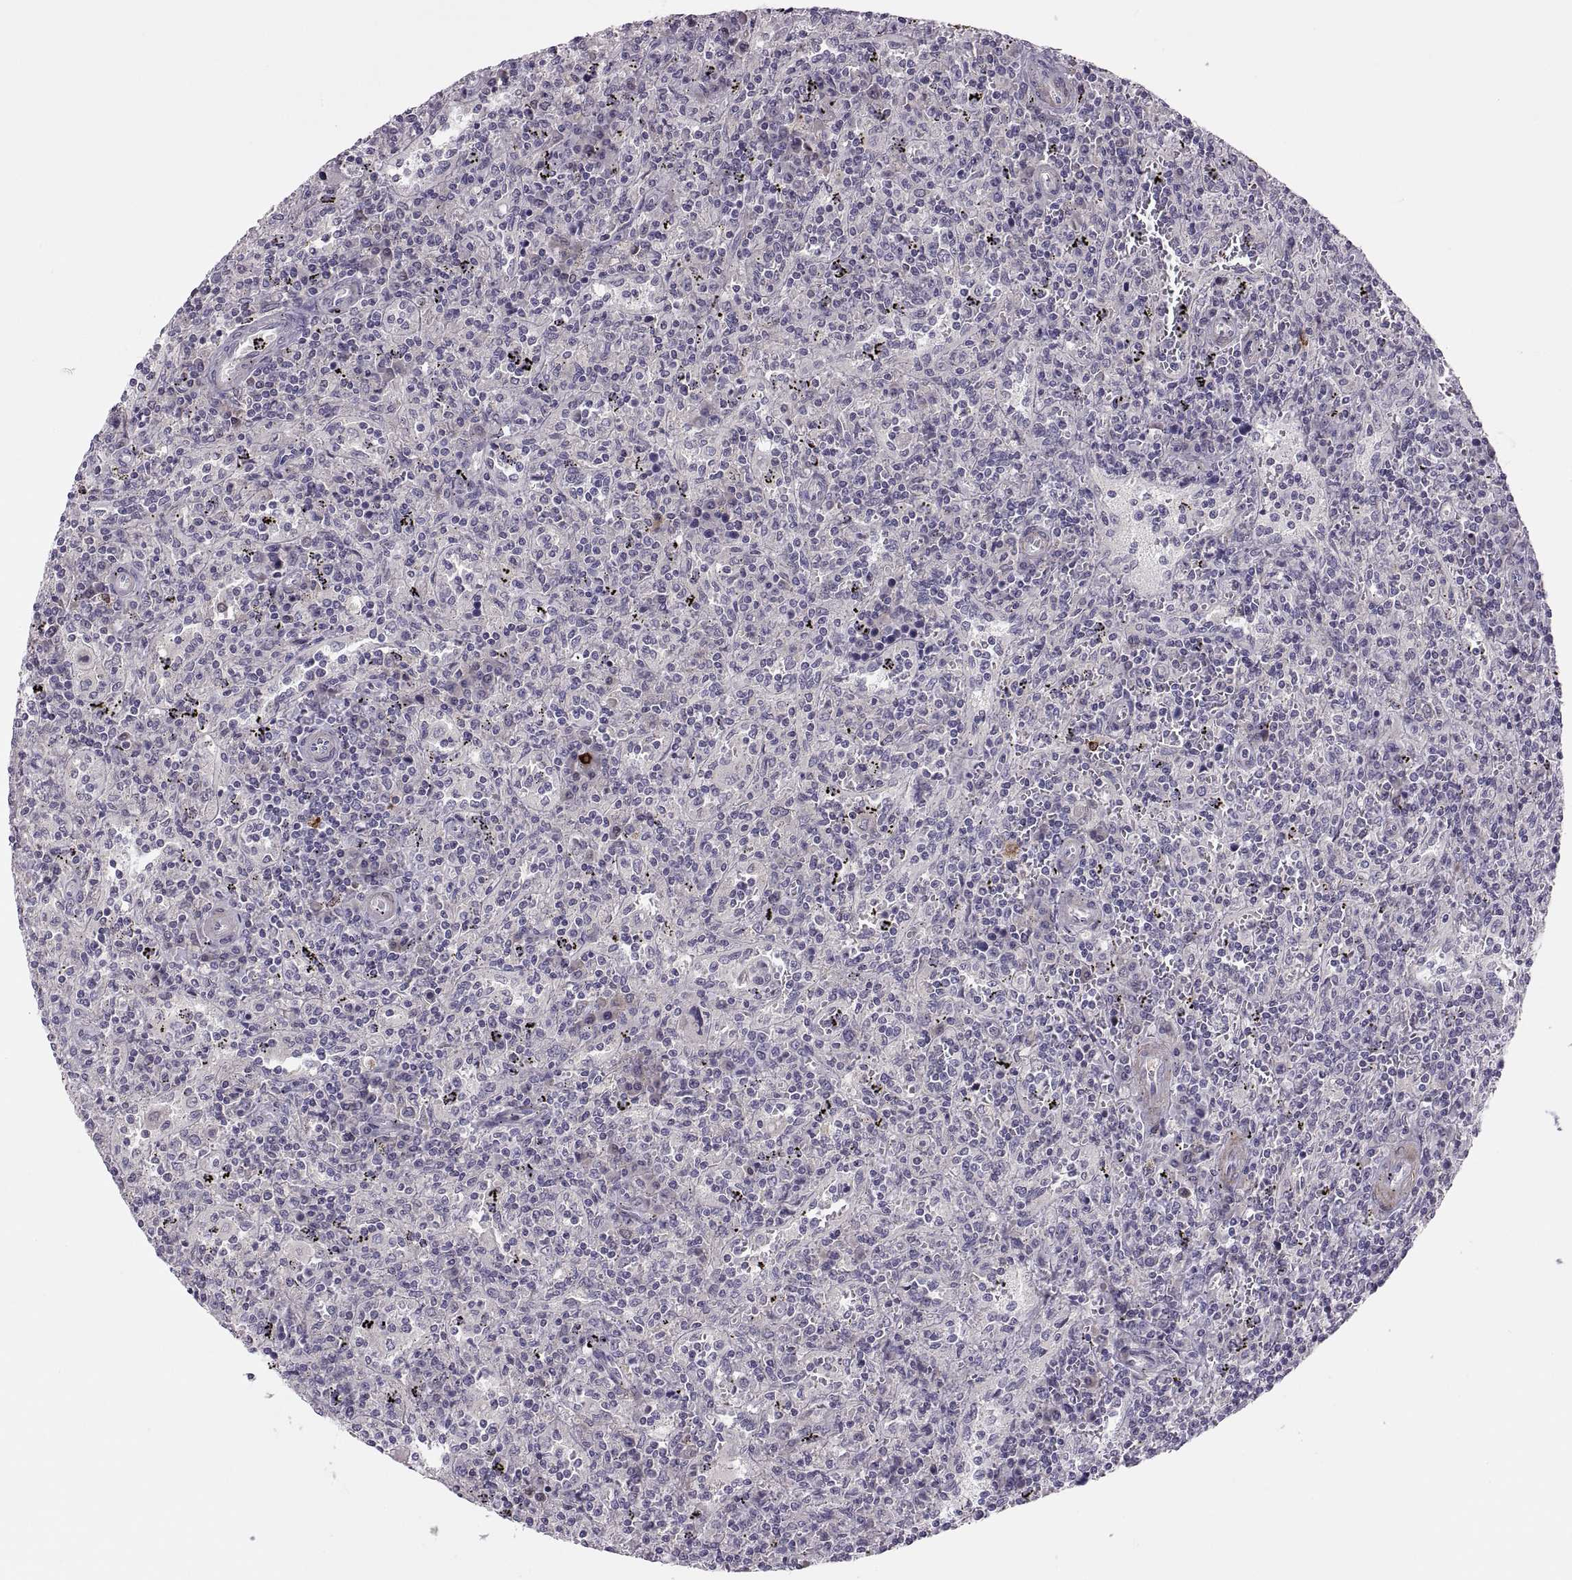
{"staining": {"intensity": "negative", "quantity": "none", "location": "none"}, "tissue": "lymphoma", "cell_type": "Tumor cells", "image_type": "cancer", "snomed": [{"axis": "morphology", "description": "Malignant lymphoma, non-Hodgkin's type, Low grade"}, {"axis": "topography", "description": "Spleen"}], "caption": "IHC histopathology image of low-grade malignant lymphoma, non-Hodgkin's type stained for a protein (brown), which displays no staining in tumor cells. (DAB (3,3'-diaminobenzidine) IHC with hematoxylin counter stain).", "gene": "CHCT1", "patient": {"sex": "male", "age": 62}}